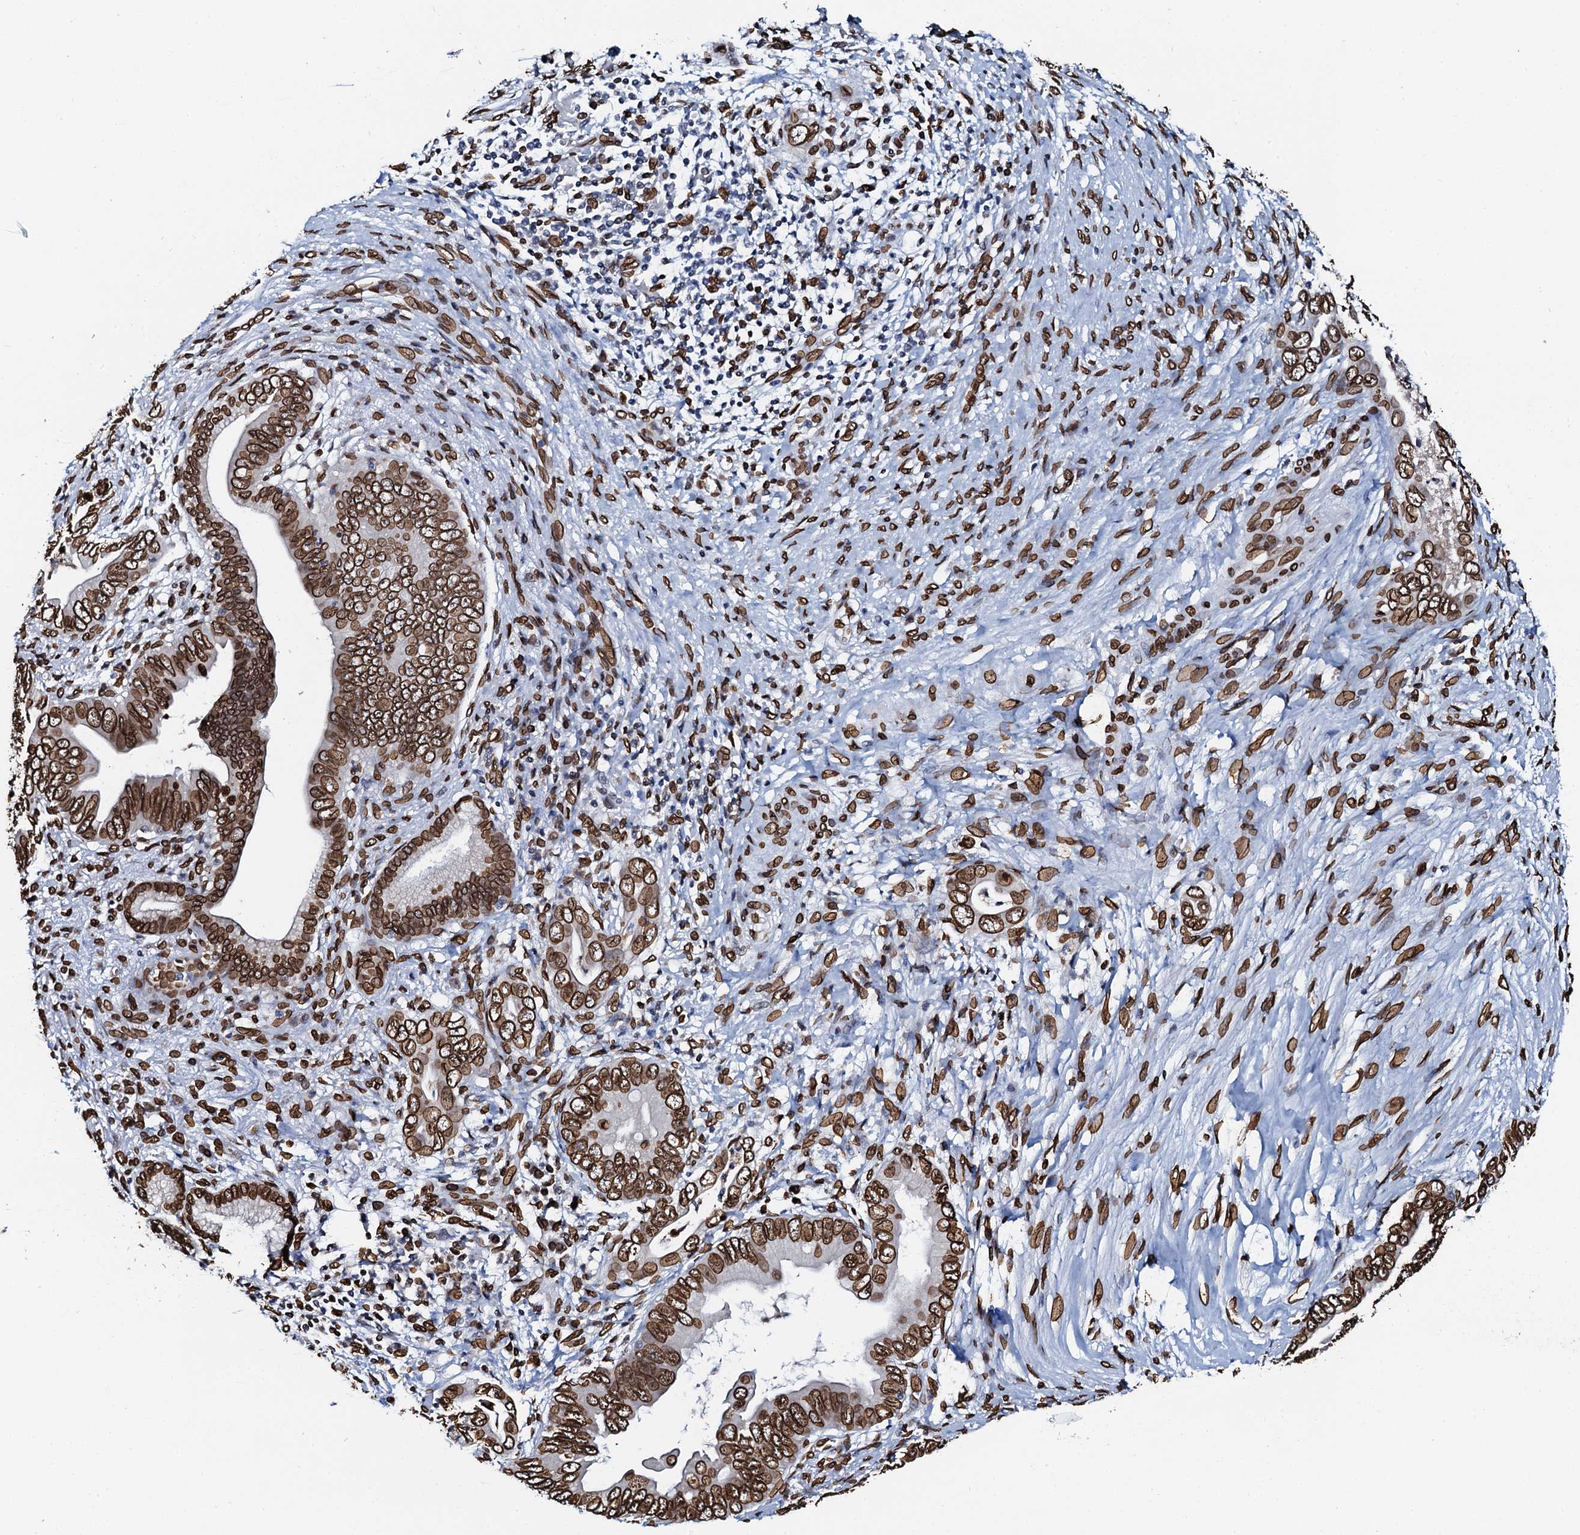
{"staining": {"intensity": "strong", "quantity": ">75%", "location": "nuclear"}, "tissue": "pancreatic cancer", "cell_type": "Tumor cells", "image_type": "cancer", "snomed": [{"axis": "morphology", "description": "Adenocarcinoma, NOS"}, {"axis": "topography", "description": "Pancreas"}], "caption": "Protein analysis of pancreatic cancer tissue shows strong nuclear expression in approximately >75% of tumor cells. The staining was performed using DAB (3,3'-diaminobenzidine), with brown indicating positive protein expression. Nuclei are stained blue with hematoxylin.", "gene": "KATNAL2", "patient": {"sex": "male", "age": 75}}